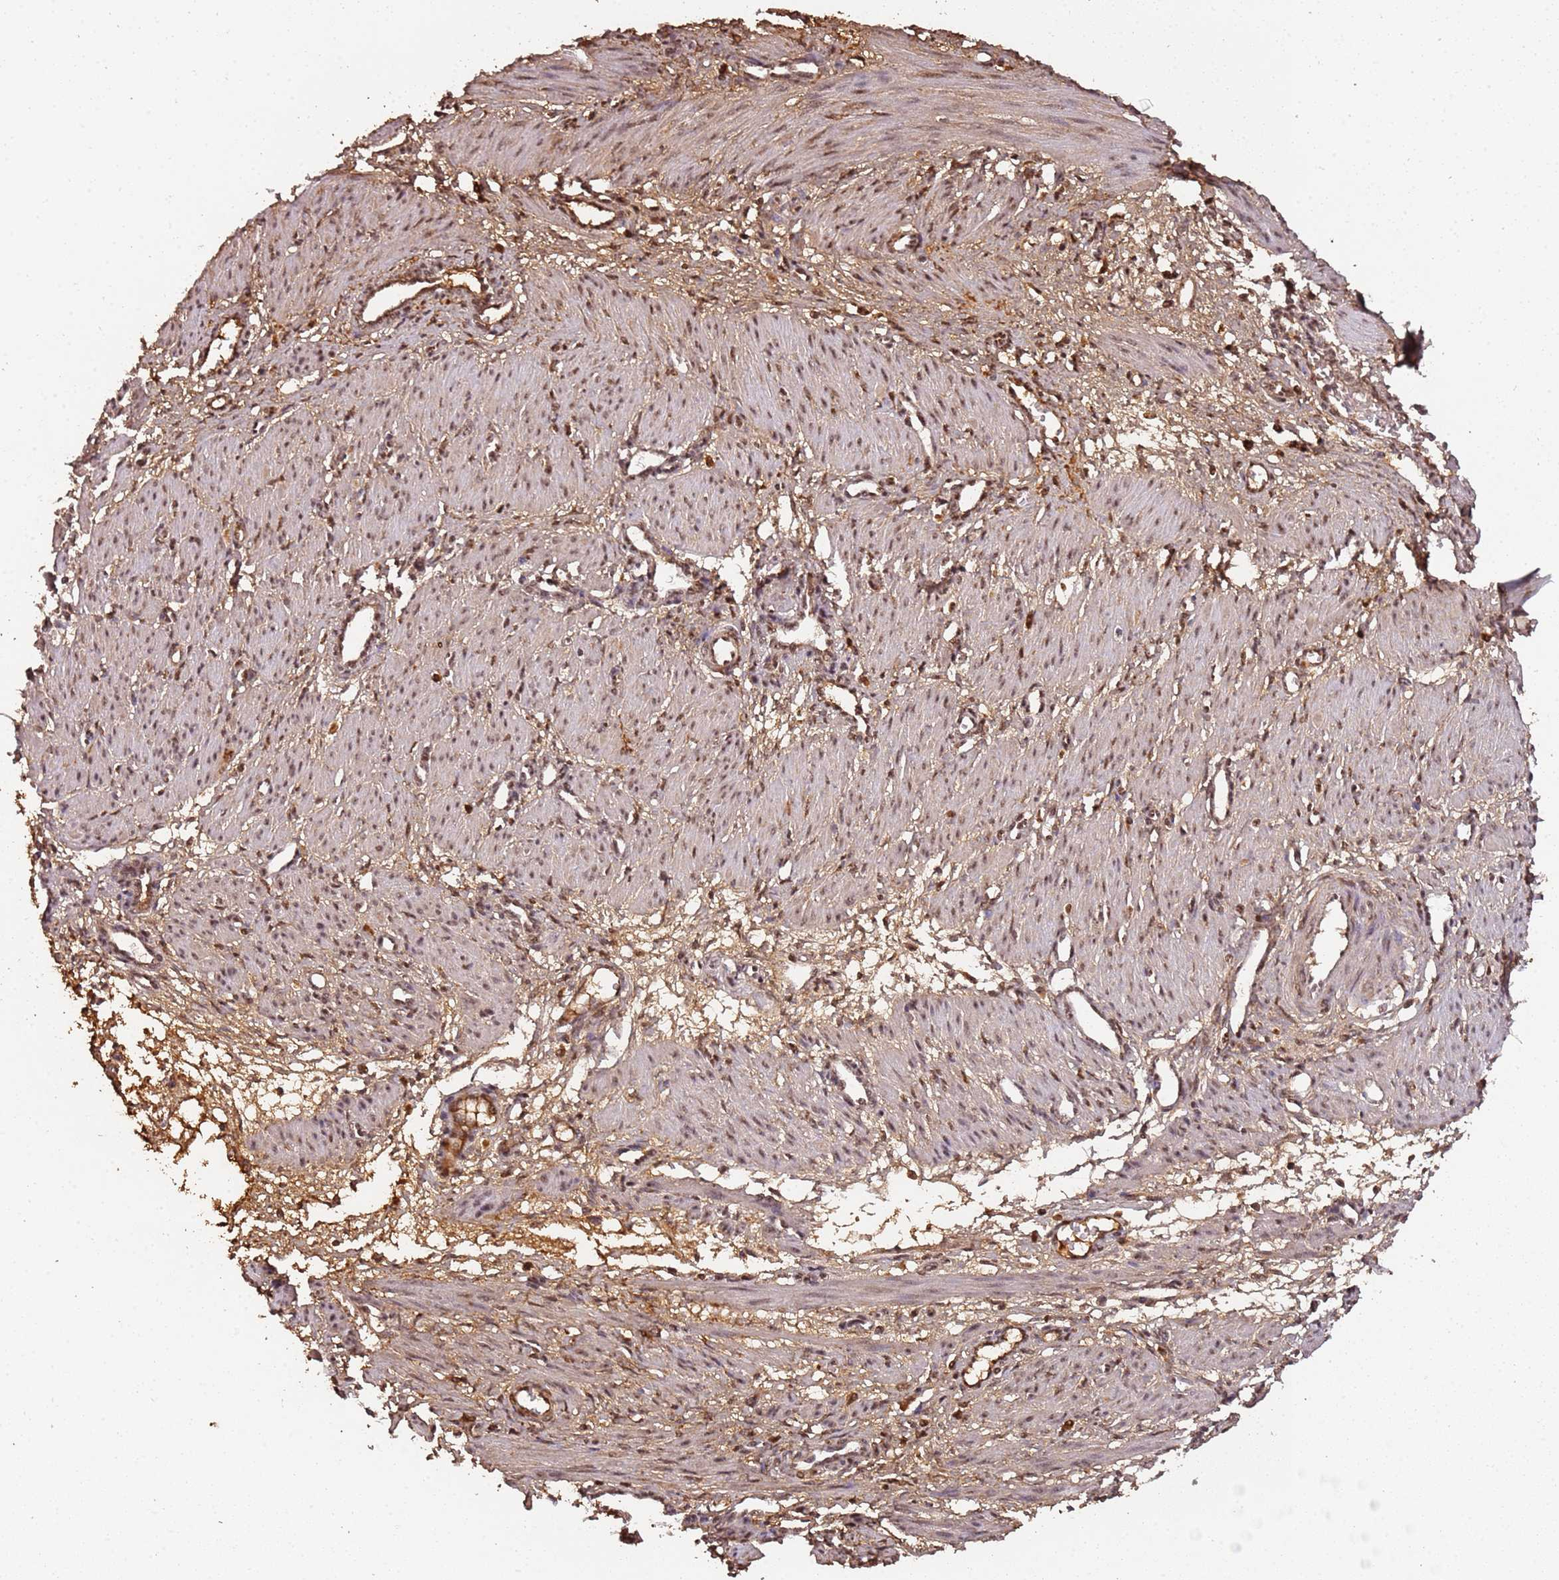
{"staining": {"intensity": "weak", "quantity": "25%-75%", "location": "cytoplasmic/membranous,nuclear"}, "tissue": "smooth muscle", "cell_type": "Smooth muscle cells", "image_type": "normal", "snomed": [{"axis": "morphology", "description": "Normal tissue, NOS"}, {"axis": "topography", "description": "Endometrium"}], "caption": "A brown stain highlights weak cytoplasmic/membranous,nuclear positivity of a protein in smooth muscle cells of normal human smooth muscle.", "gene": "COL1A2", "patient": {"sex": "female", "age": 33}}